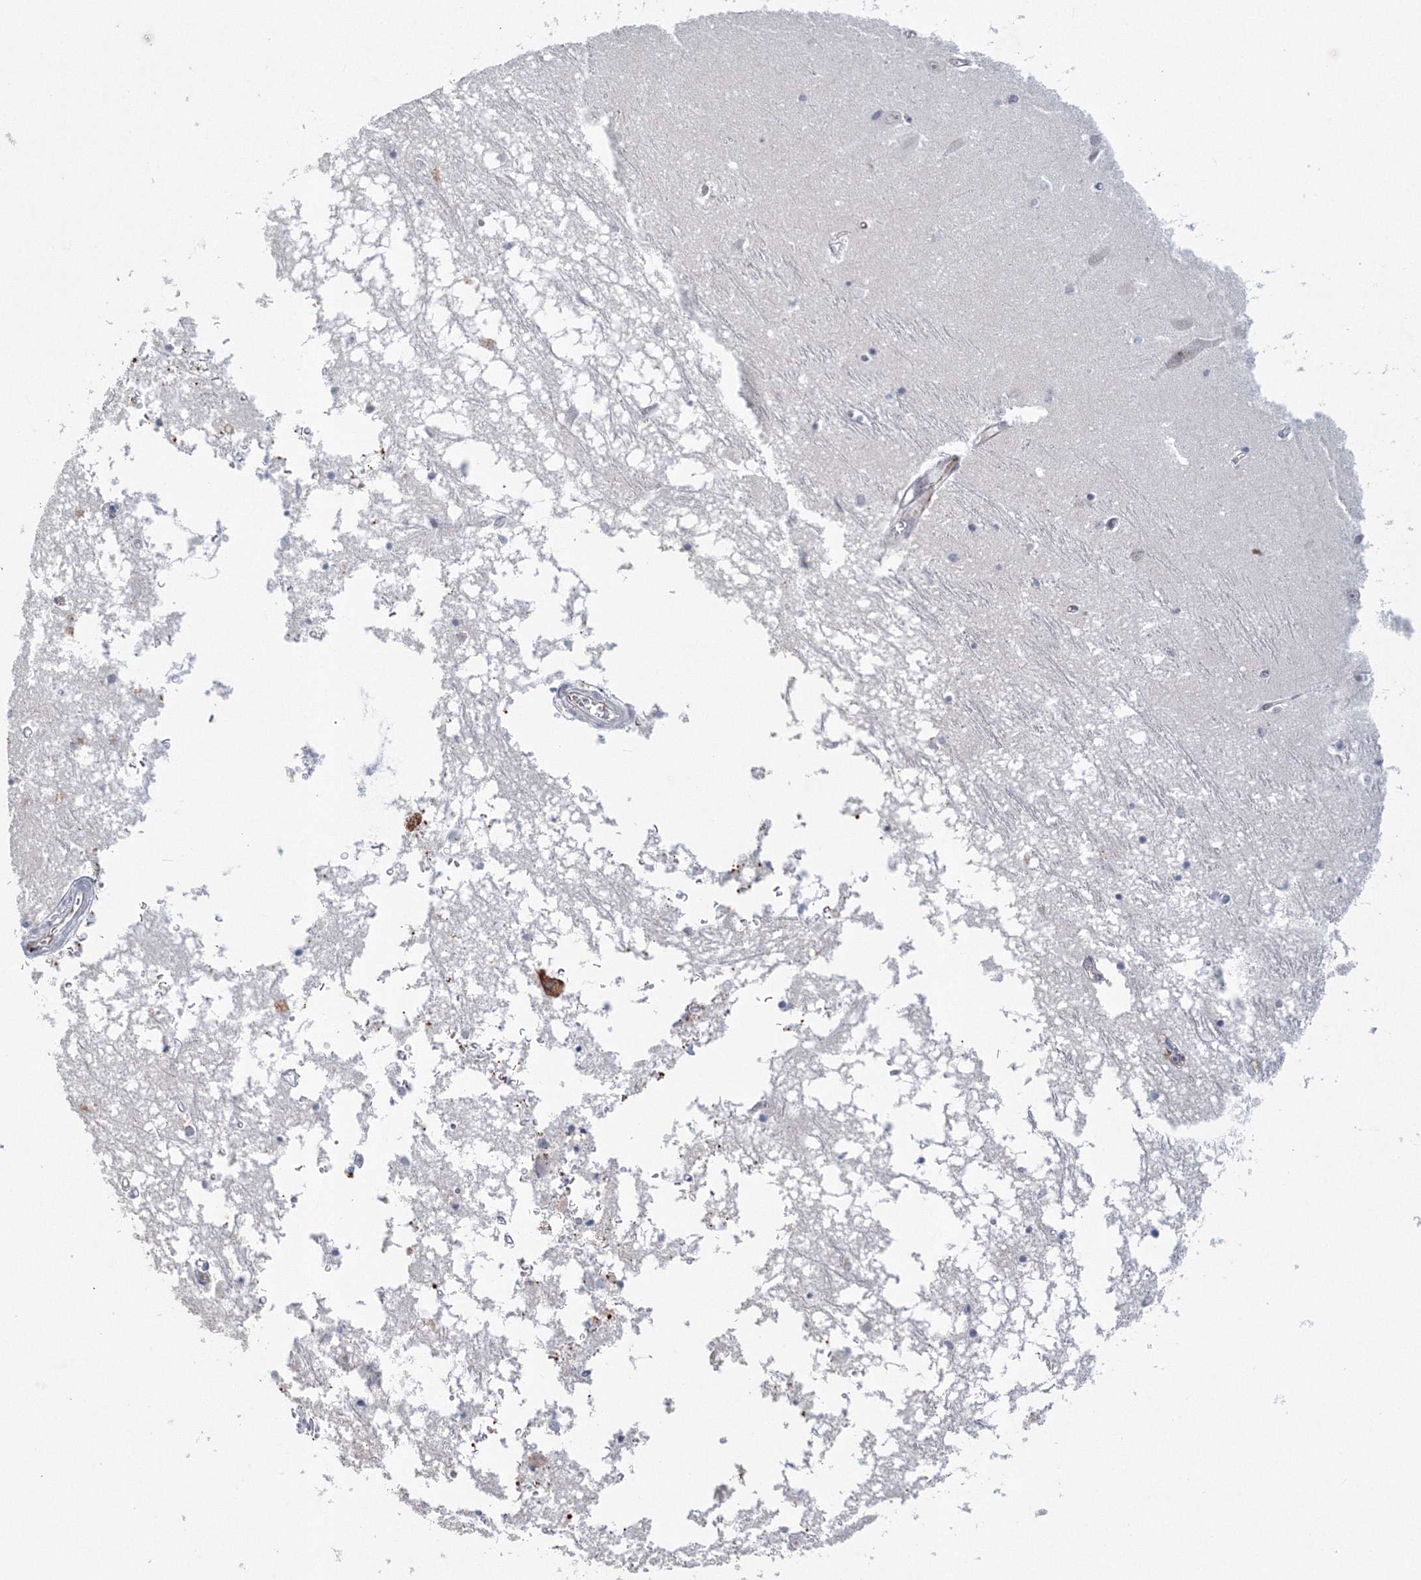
{"staining": {"intensity": "negative", "quantity": "none", "location": "none"}, "tissue": "hippocampus", "cell_type": "Glial cells", "image_type": "normal", "snomed": [{"axis": "morphology", "description": "Normal tissue, NOS"}, {"axis": "topography", "description": "Hippocampus"}], "caption": "Immunohistochemical staining of normal hippocampus reveals no significant expression in glial cells.", "gene": "SIRT7", "patient": {"sex": "male", "age": 70}}